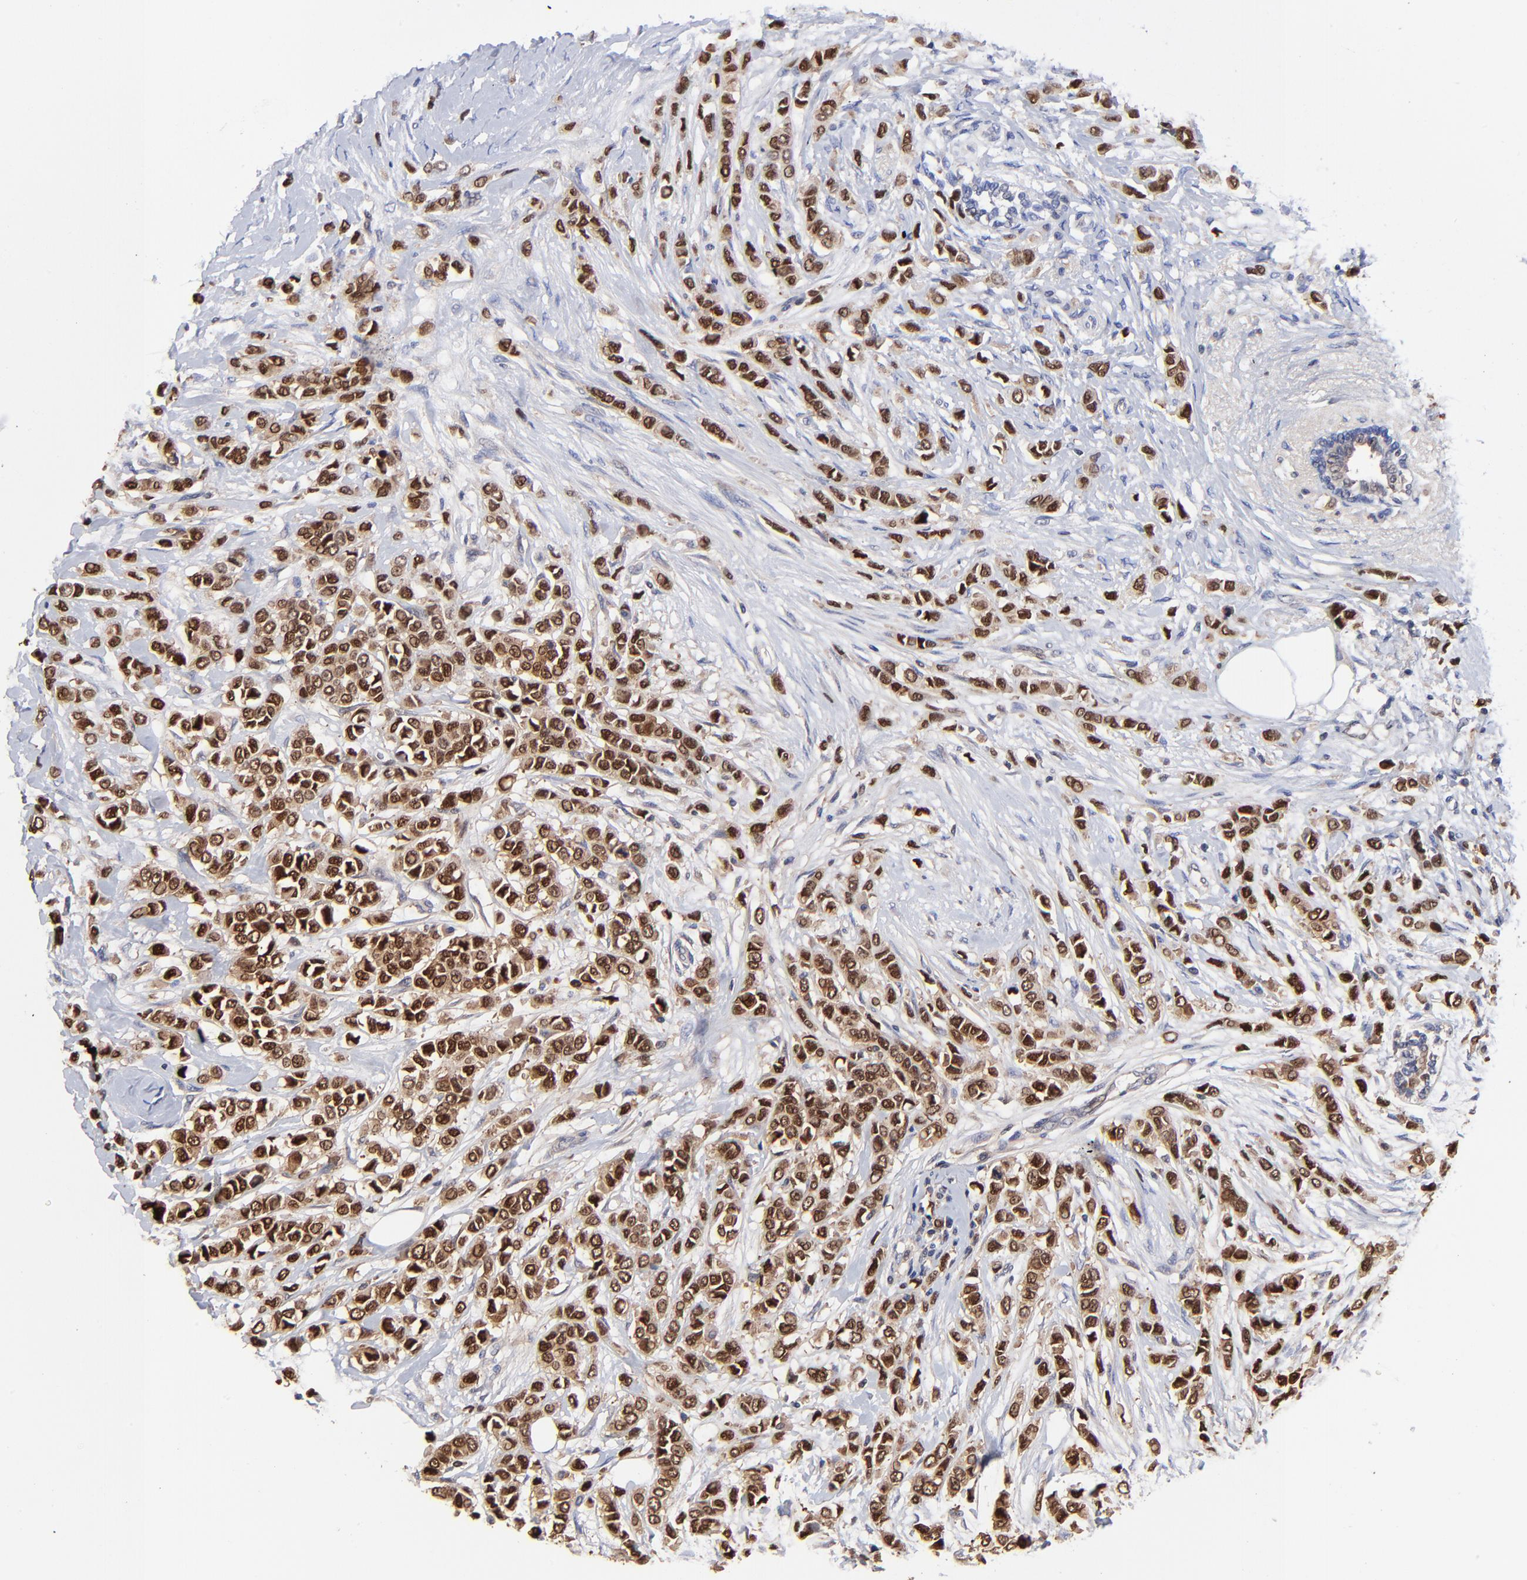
{"staining": {"intensity": "moderate", "quantity": ">75%", "location": "cytoplasmic/membranous,nuclear"}, "tissue": "breast cancer", "cell_type": "Tumor cells", "image_type": "cancer", "snomed": [{"axis": "morphology", "description": "Lobular carcinoma"}, {"axis": "topography", "description": "Breast"}], "caption": "High-magnification brightfield microscopy of breast cancer (lobular carcinoma) stained with DAB (brown) and counterstained with hematoxylin (blue). tumor cells exhibit moderate cytoplasmic/membranous and nuclear staining is appreciated in about>75% of cells. Nuclei are stained in blue.", "gene": "DCTPP1", "patient": {"sex": "female", "age": 51}}